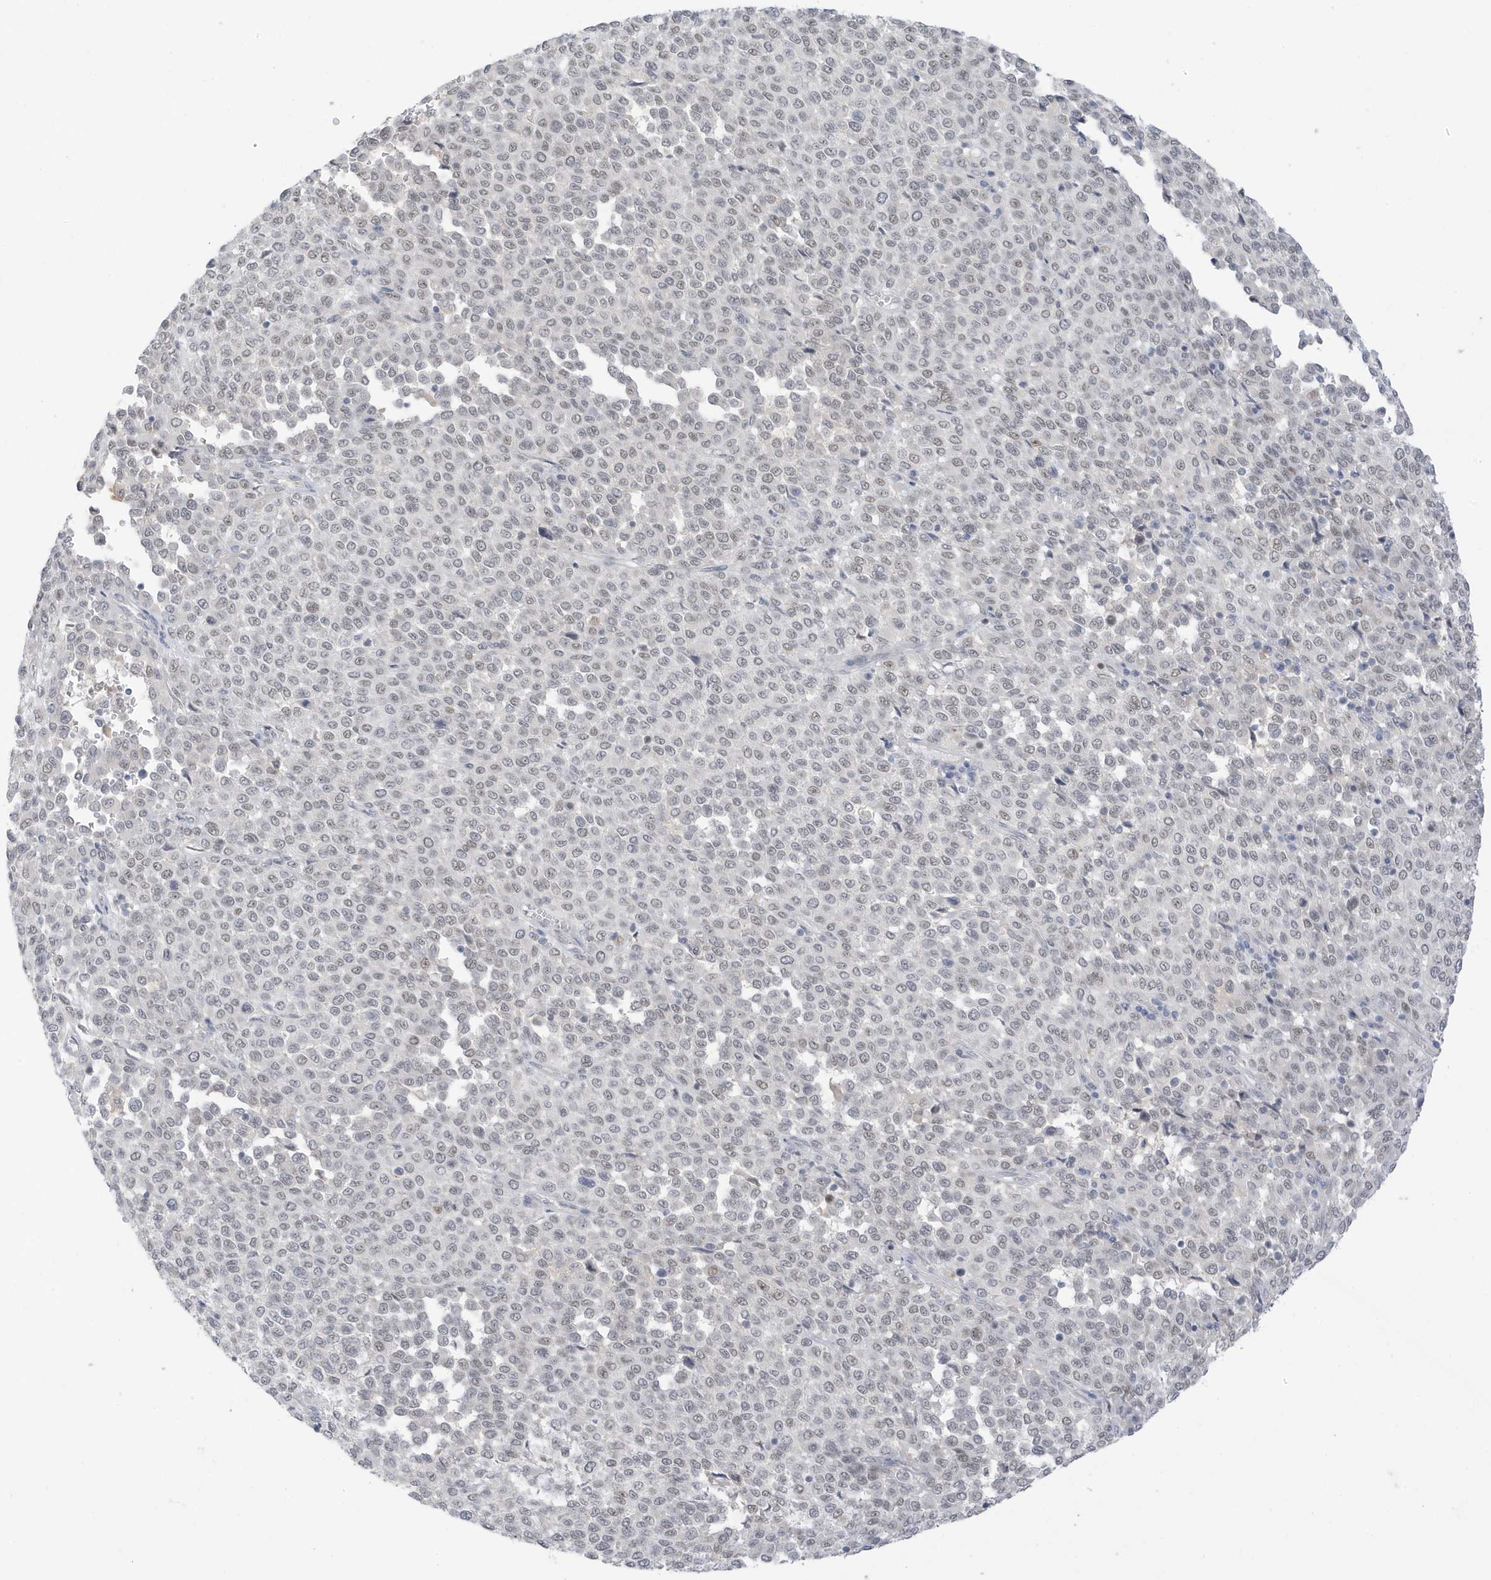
{"staining": {"intensity": "negative", "quantity": "none", "location": "none"}, "tissue": "melanoma", "cell_type": "Tumor cells", "image_type": "cancer", "snomed": [{"axis": "morphology", "description": "Malignant melanoma, Metastatic site"}, {"axis": "topography", "description": "Pancreas"}], "caption": "IHC image of neoplastic tissue: human melanoma stained with DAB demonstrates no significant protein positivity in tumor cells.", "gene": "MSL3", "patient": {"sex": "female", "age": 30}}